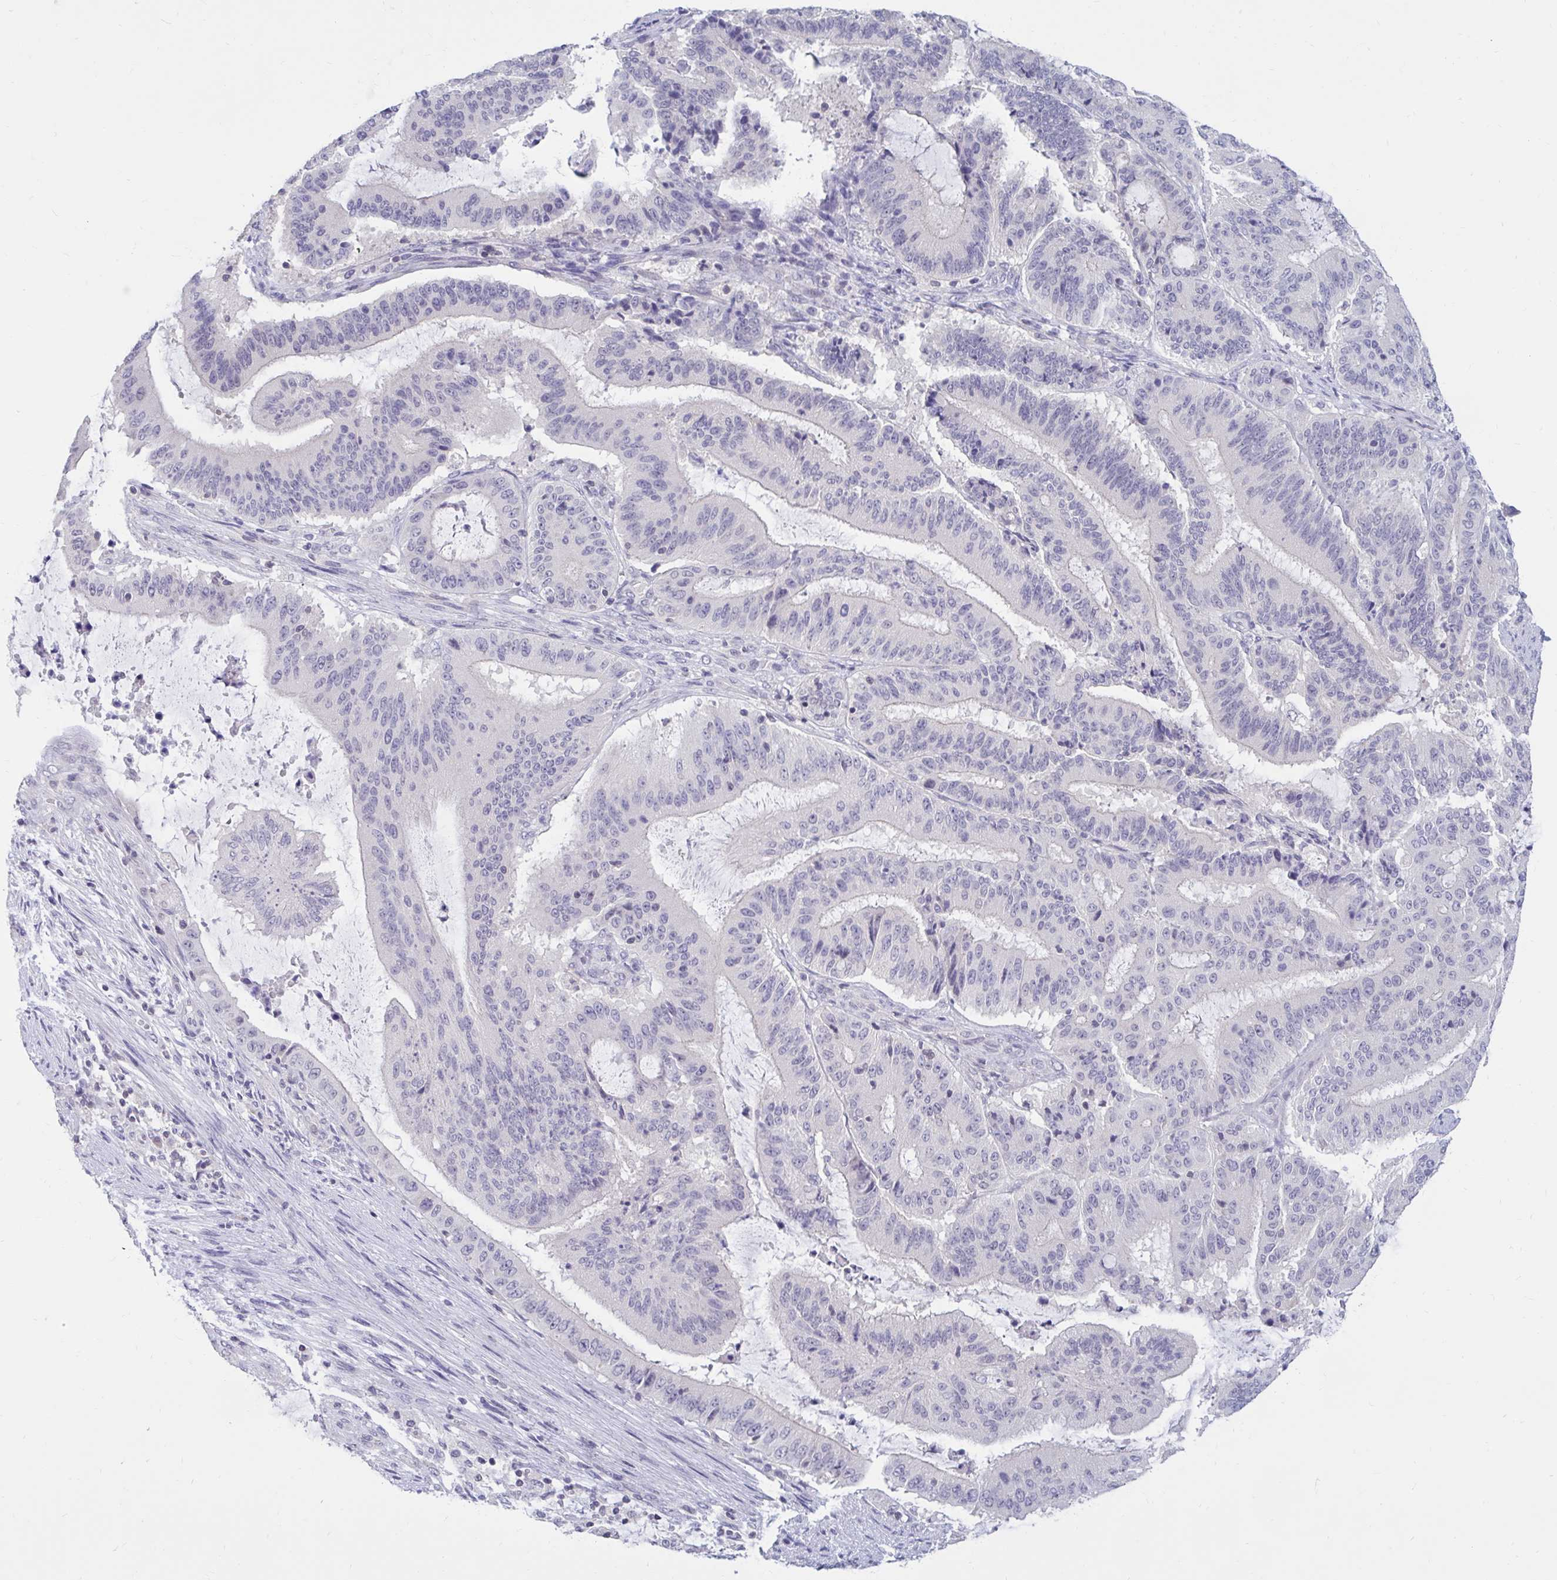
{"staining": {"intensity": "negative", "quantity": "none", "location": "none"}, "tissue": "liver cancer", "cell_type": "Tumor cells", "image_type": "cancer", "snomed": [{"axis": "morphology", "description": "Normal tissue, NOS"}, {"axis": "morphology", "description": "Cholangiocarcinoma"}, {"axis": "topography", "description": "Liver"}, {"axis": "topography", "description": "Peripheral nerve tissue"}], "caption": "High magnification brightfield microscopy of cholangiocarcinoma (liver) stained with DAB (brown) and counterstained with hematoxylin (blue): tumor cells show no significant staining.", "gene": "ARPP19", "patient": {"sex": "female", "age": 73}}